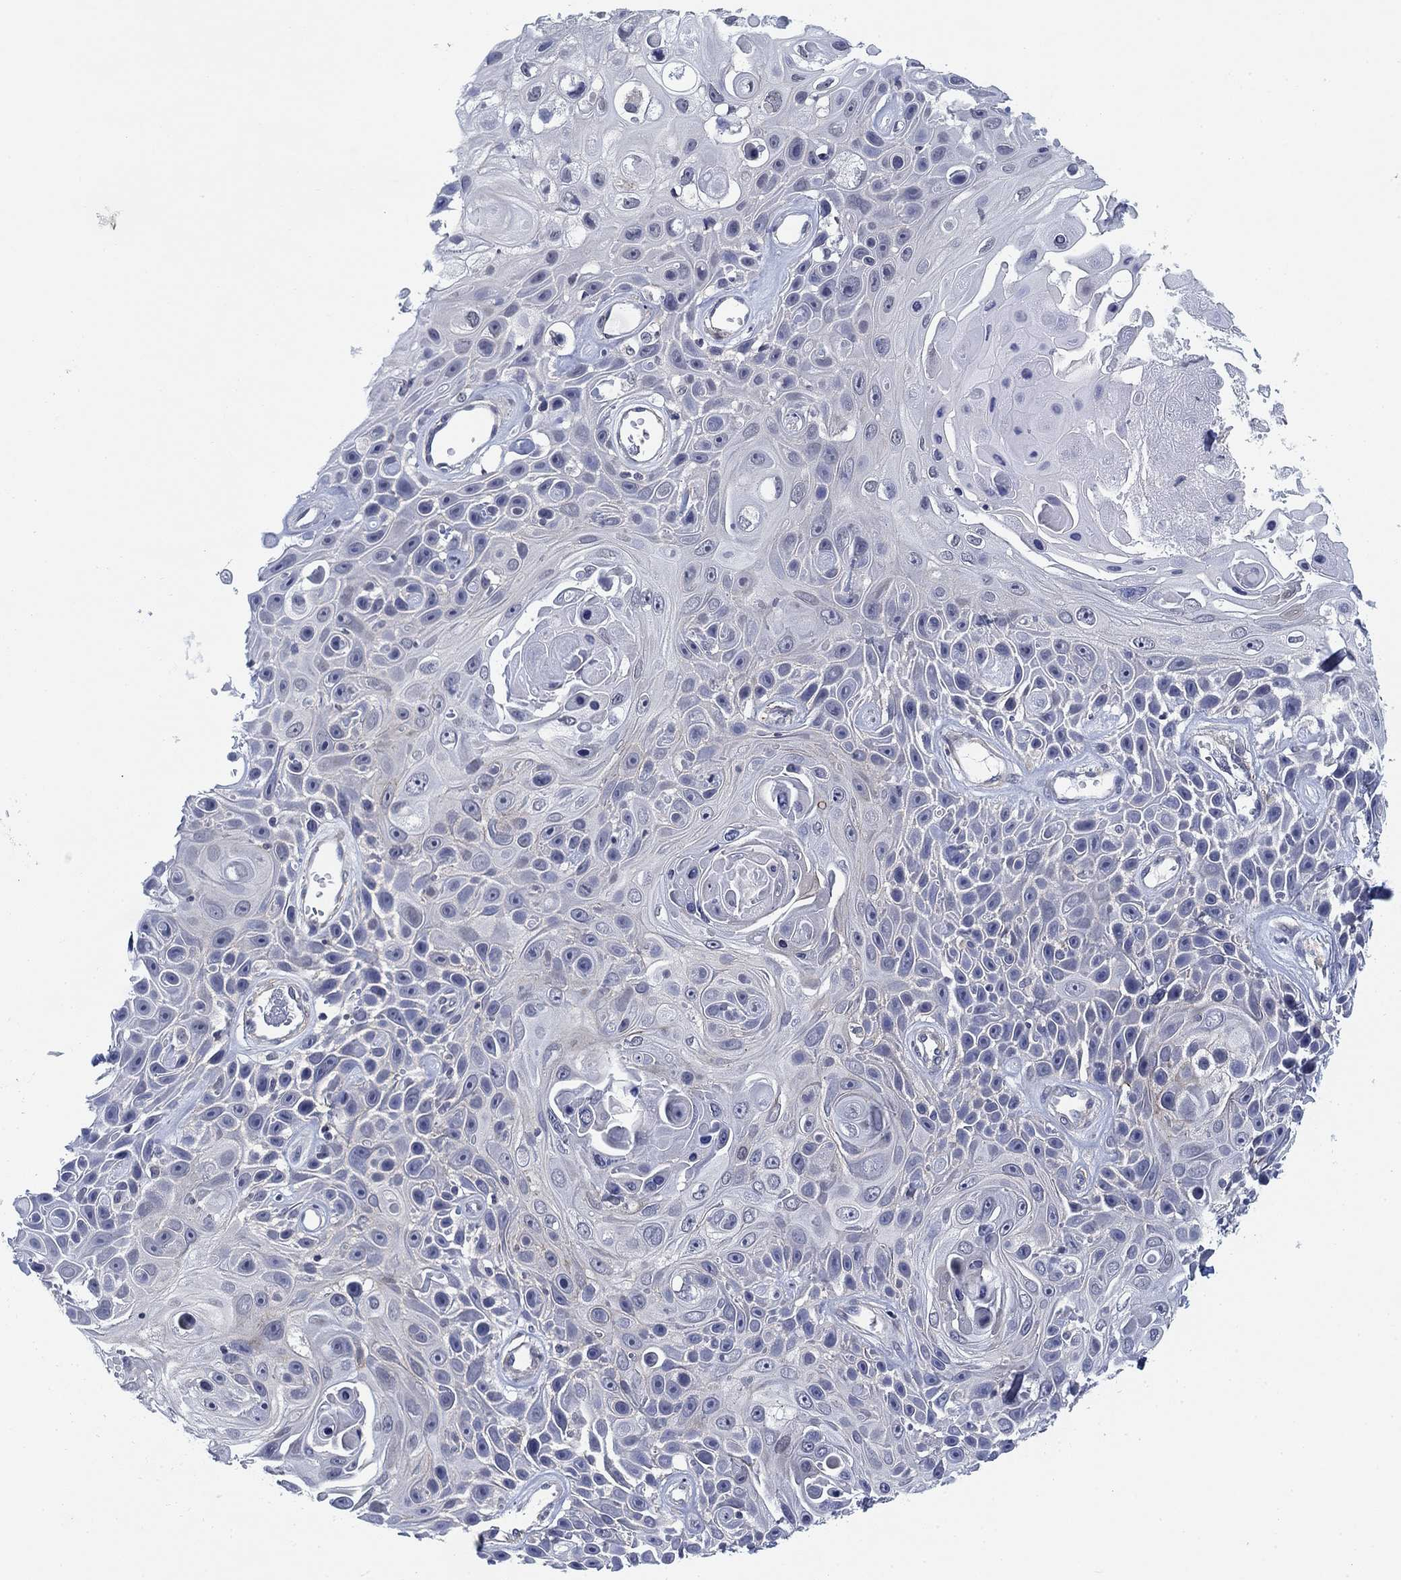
{"staining": {"intensity": "negative", "quantity": "none", "location": "none"}, "tissue": "skin cancer", "cell_type": "Tumor cells", "image_type": "cancer", "snomed": [{"axis": "morphology", "description": "Squamous cell carcinoma, NOS"}, {"axis": "topography", "description": "Skin"}], "caption": "Histopathology image shows no protein positivity in tumor cells of squamous cell carcinoma (skin) tissue.", "gene": "OTUB2", "patient": {"sex": "male", "age": 82}}